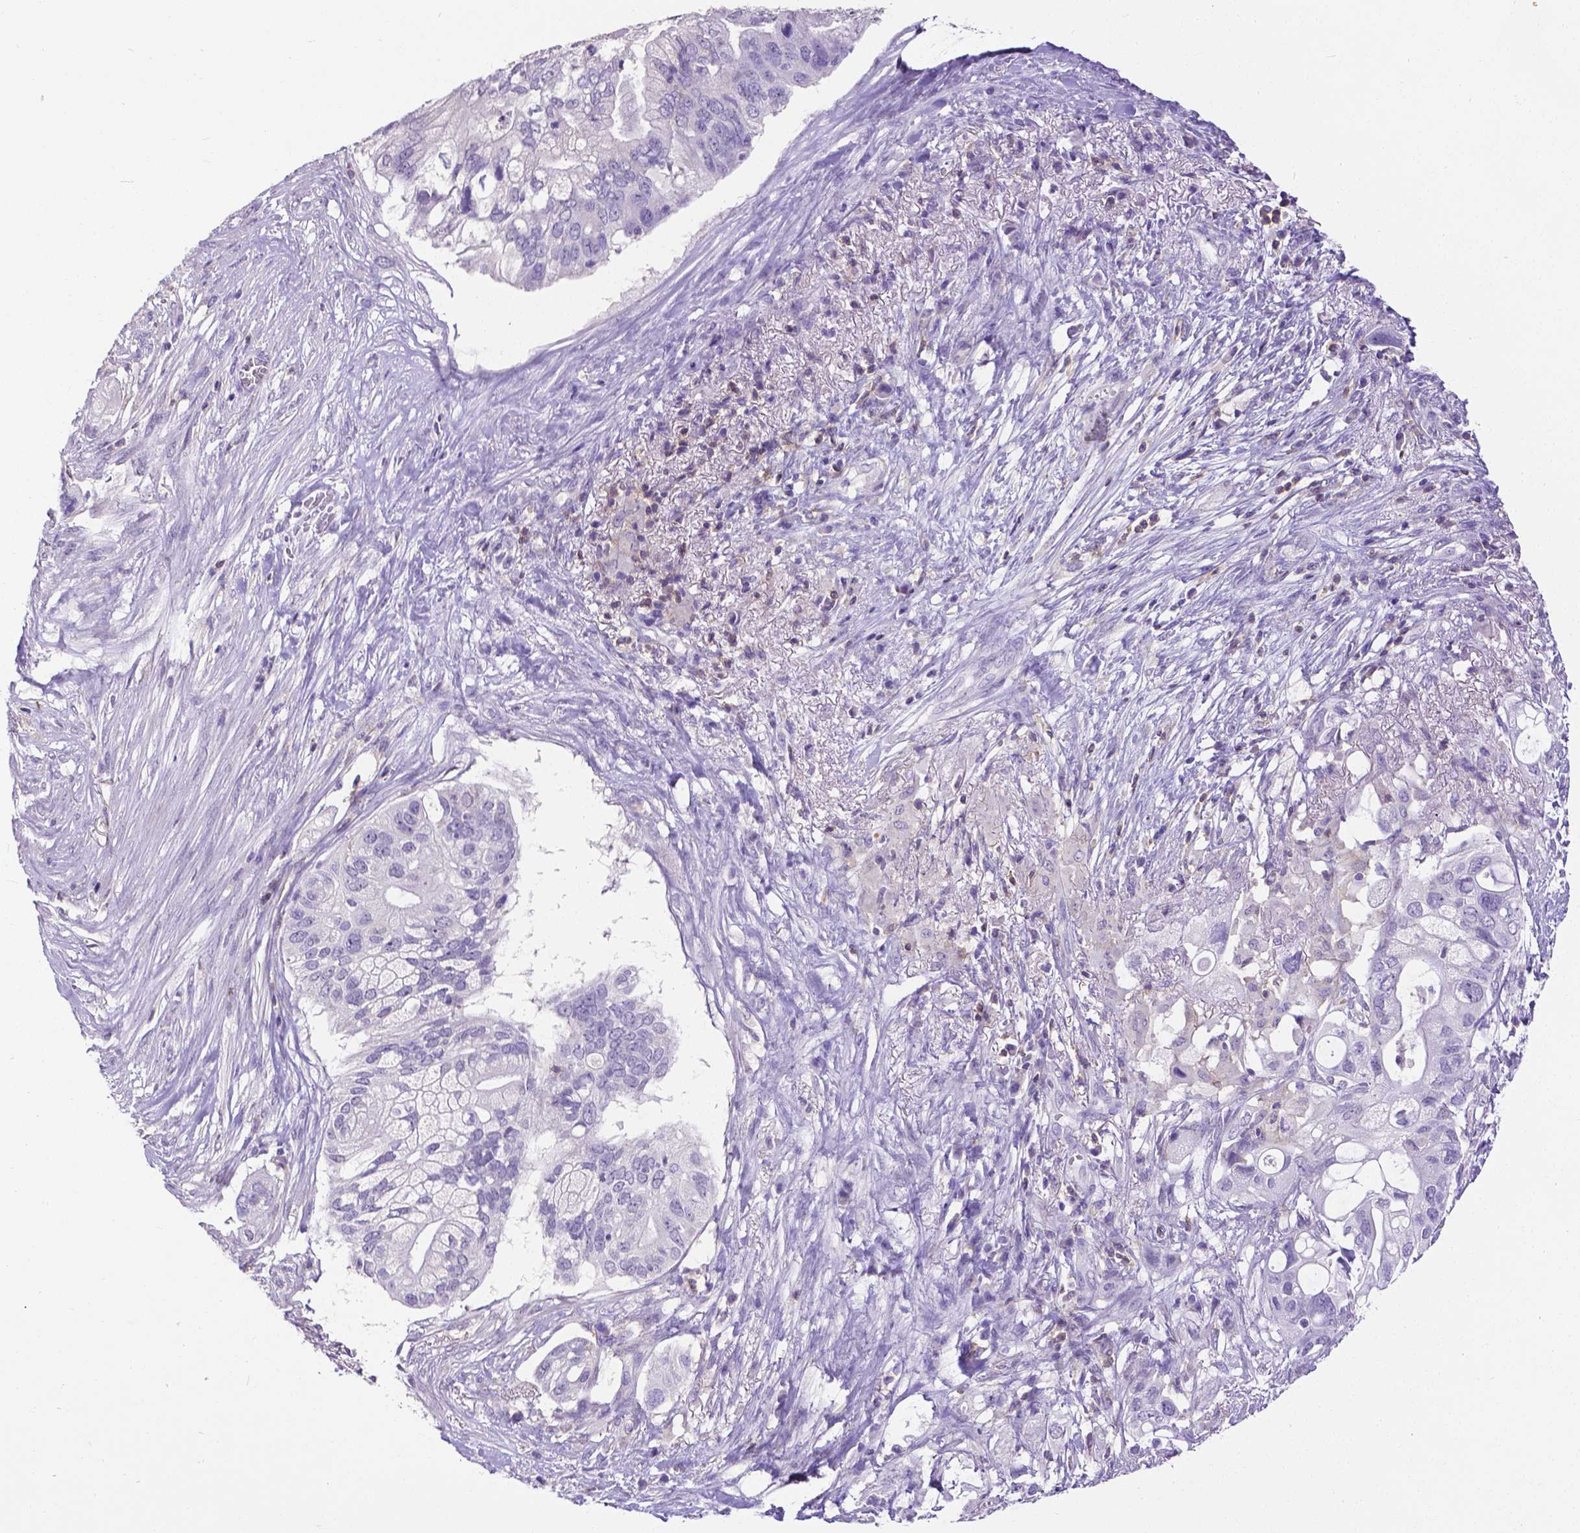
{"staining": {"intensity": "negative", "quantity": "none", "location": "none"}, "tissue": "pancreatic cancer", "cell_type": "Tumor cells", "image_type": "cancer", "snomed": [{"axis": "morphology", "description": "Adenocarcinoma, NOS"}, {"axis": "topography", "description": "Pancreas"}], "caption": "Protein analysis of pancreatic adenocarcinoma exhibits no significant staining in tumor cells.", "gene": "CD4", "patient": {"sex": "female", "age": 72}}